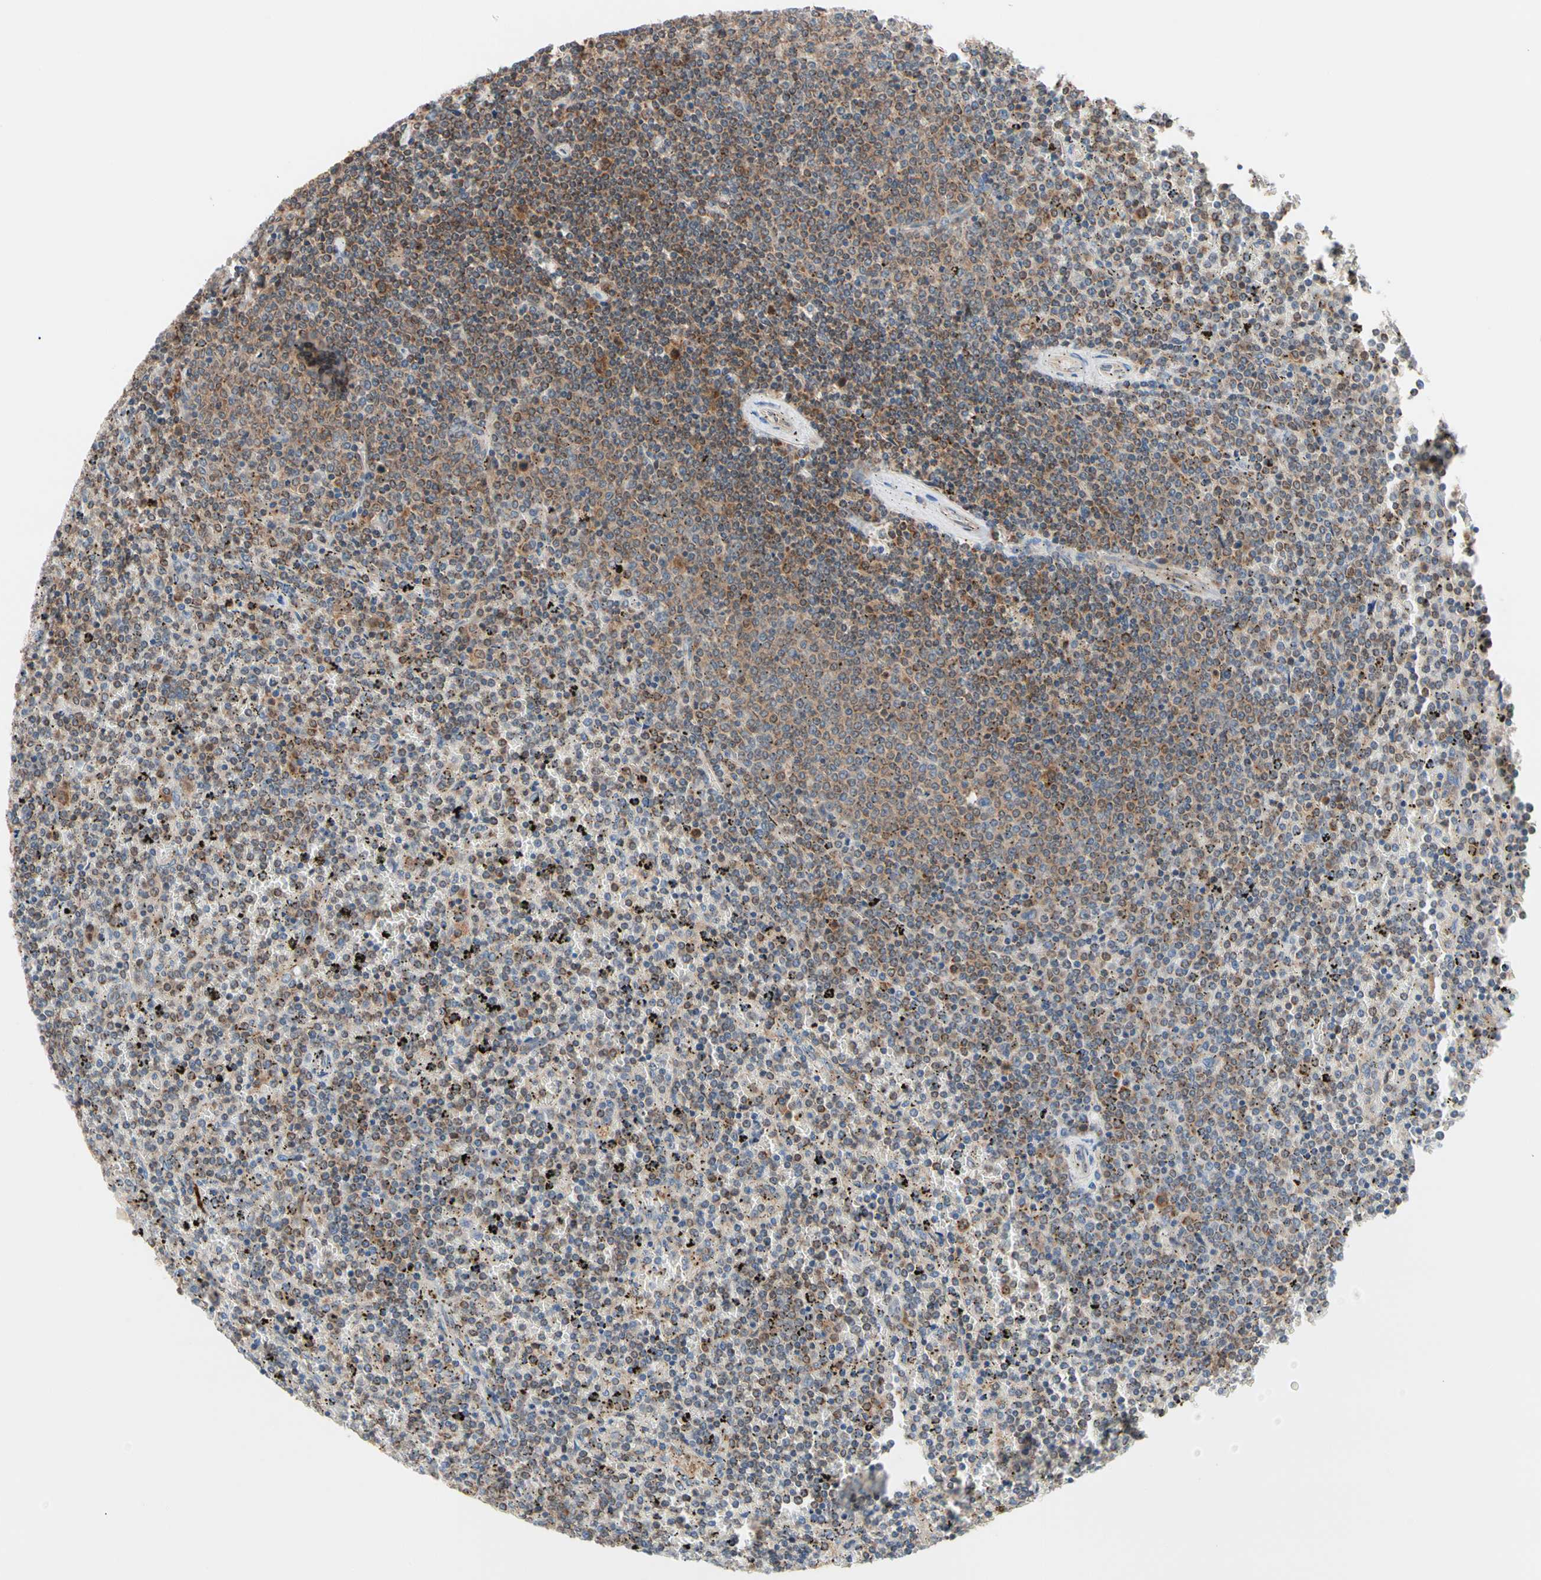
{"staining": {"intensity": "moderate", "quantity": "25%-75%", "location": "cytoplasmic/membranous"}, "tissue": "lymphoma", "cell_type": "Tumor cells", "image_type": "cancer", "snomed": [{"axis": "morphology", "description": "Malignant lymphoma, non-Hodgkin's type, Low grade"}, {"axis": "topography", "description": "Spleen"}], "caption": "Immunohistochemistry (IHC) staining of lymphoma, which shows medium levels of moderate cytoplasmic/membranous expression in approximately 25%-75% of tumor cells indicating moderate cytoplasmic/membranous protein expression. The staining was performed using DAB (brown) for protein detection and nuclei were counterstained in hematoxylin (blue).", "gene": "MTHFS", "patient": {"sex": "female", "age": 77}}